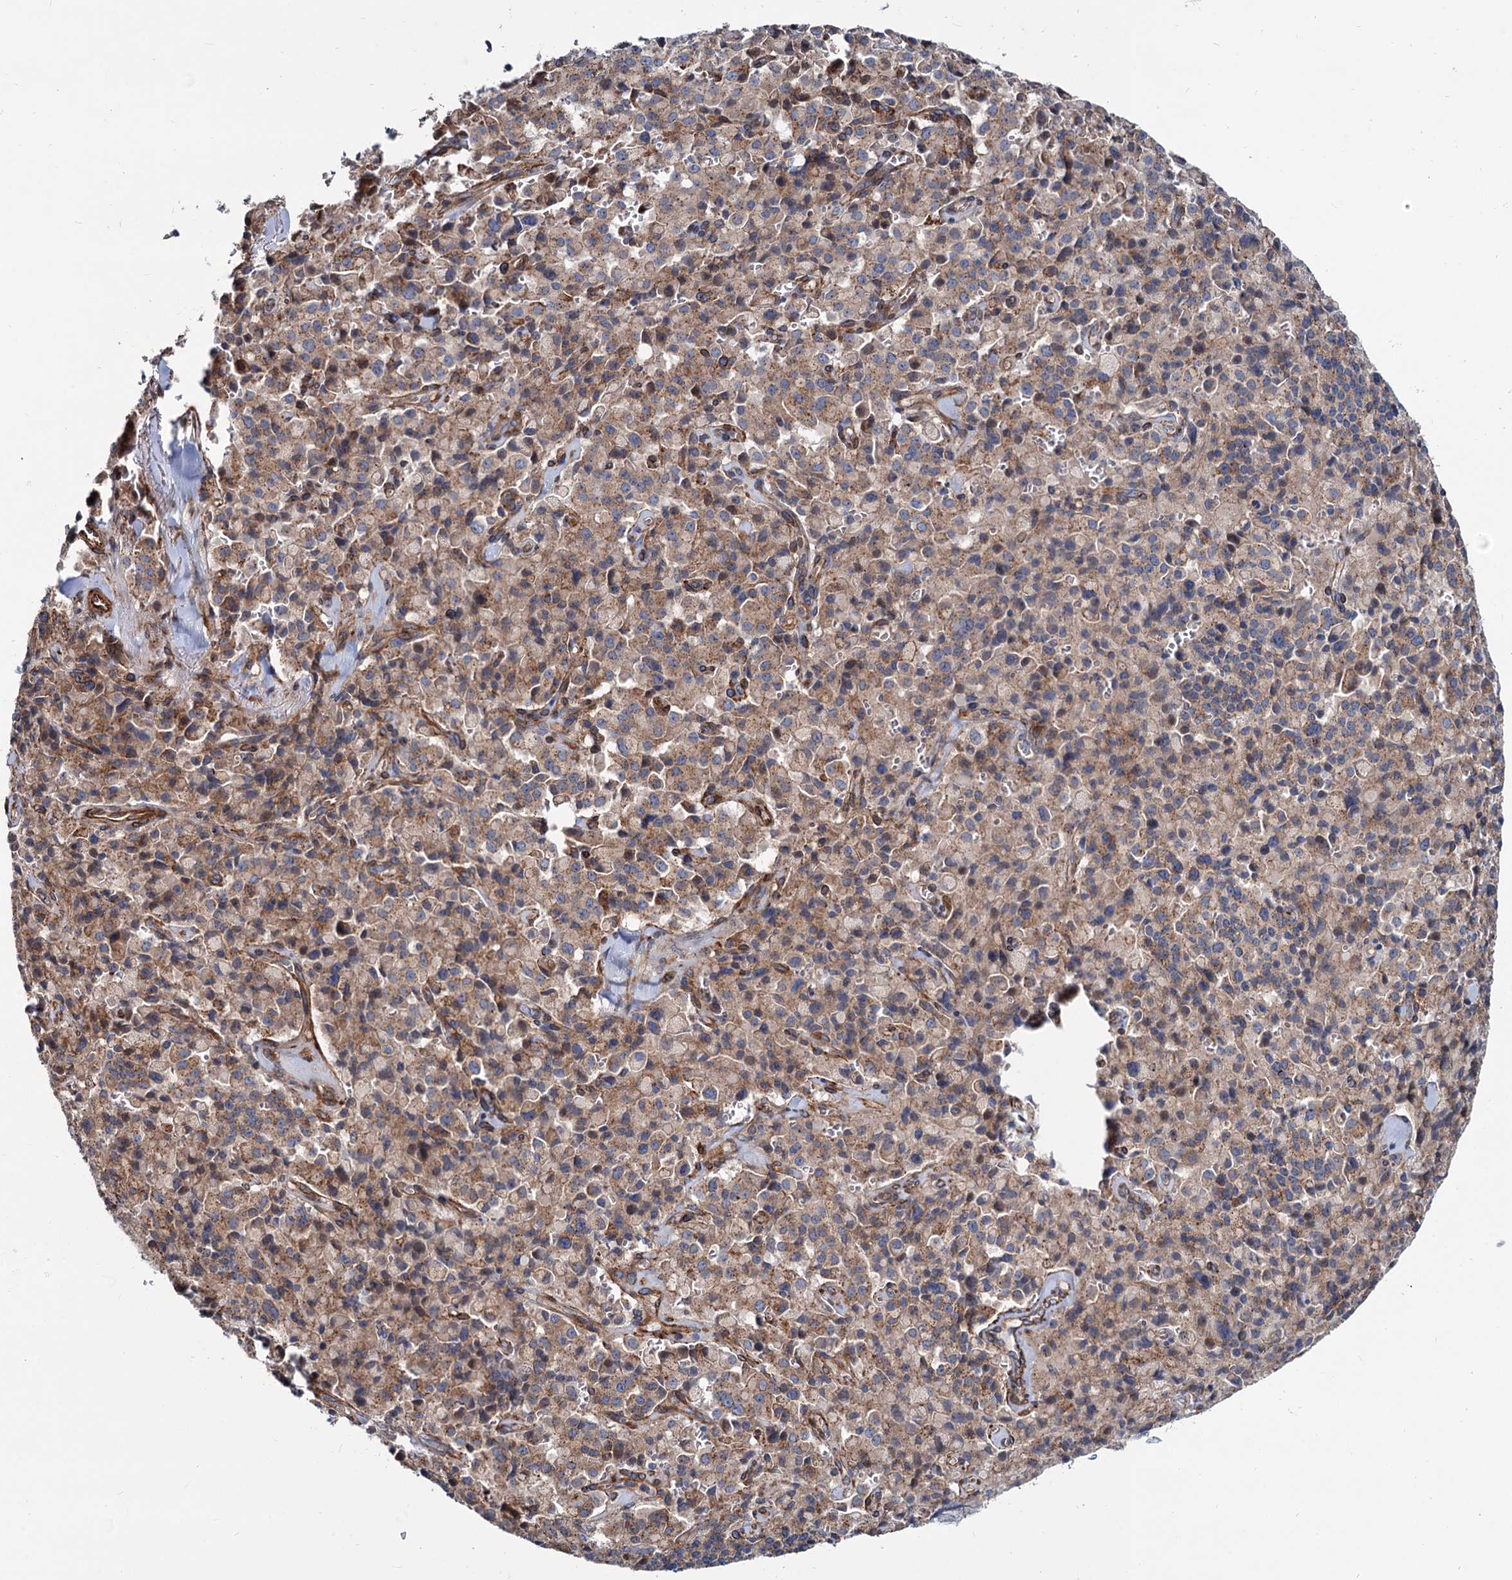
{"staining": {"intensity": "moderate", "quantity": ">75%", "location": "cytoplasmic/membranous"}, "tissue": "pancreatic cancer", "cell_type": "Tumor cells", "image_type": "cancer", "snomed": [{"axis": "morphology", "description": "Adenocarcinoma, NOS"}, {"axis": "topography", "description": "Pancreas"}], "caption": "The micrograph displays staining of adenocarcinoma (pancreatic), revealing moderate cytoplasmic/membranous protein positivity (brown color) within tumor cells. (DAB (3,3'-diaminobenzidine) IHC, brown staining for protein, blue staining for nuclei).", "gene": "PSEN1", "patient": {"sex": "male", "age": 65}}